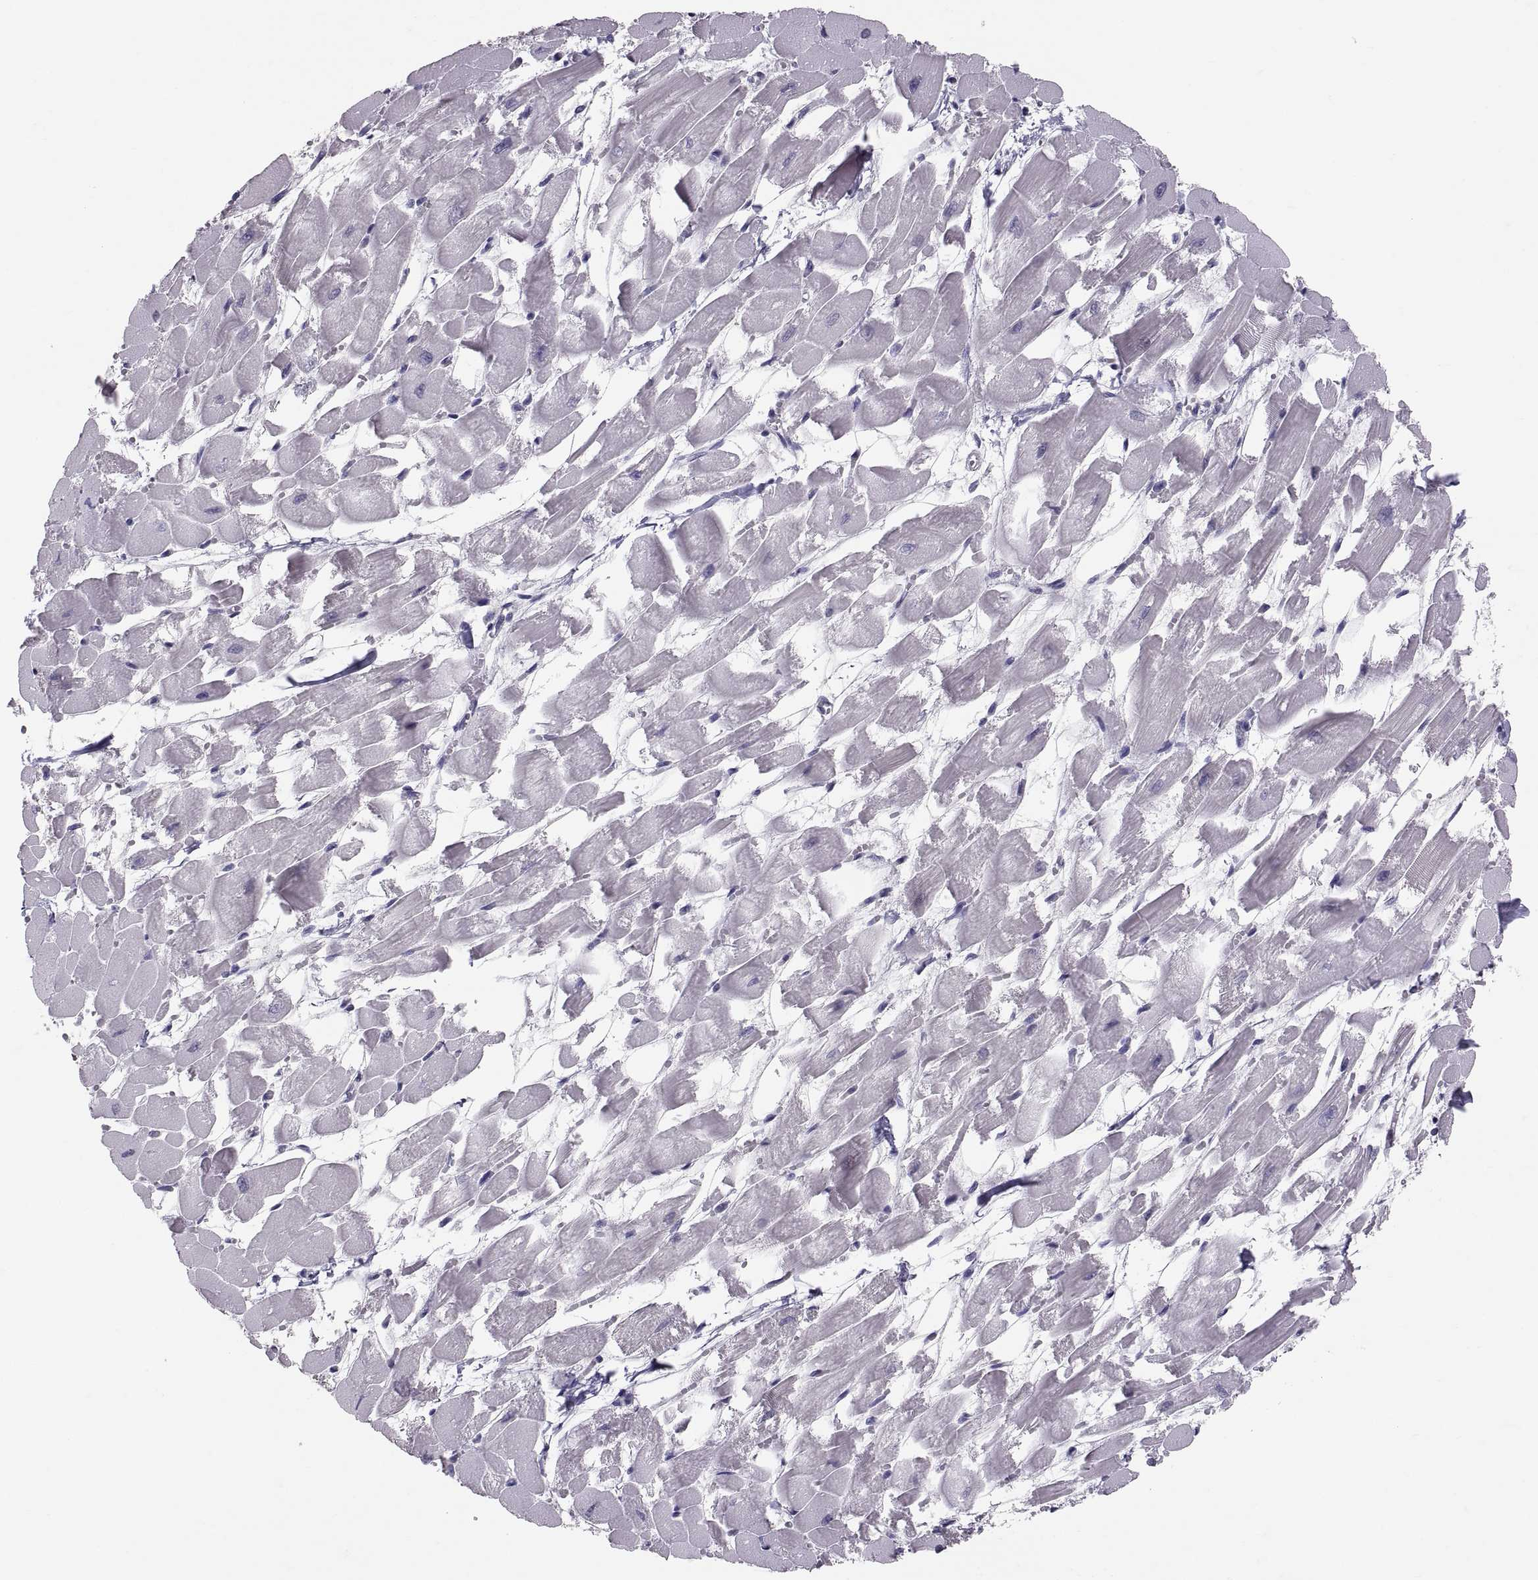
{"staining": {"intensity": "negative", "quantity": "none", "location": "none"}, "tissue": "heart muscle", "cell_type": "Cardiomyocytes", "image_type": "normal", "snomed": [{"axis": "morphology", "description": "Normal tissue, NOS"}, {"axis": "topography", "description": "Heart"}], "caption": "Cardiomyocytes show no significant protein expression in unremarkable heart muscle.", "gene": "PTN", "patient": {"sex": "female", "age": 52}}